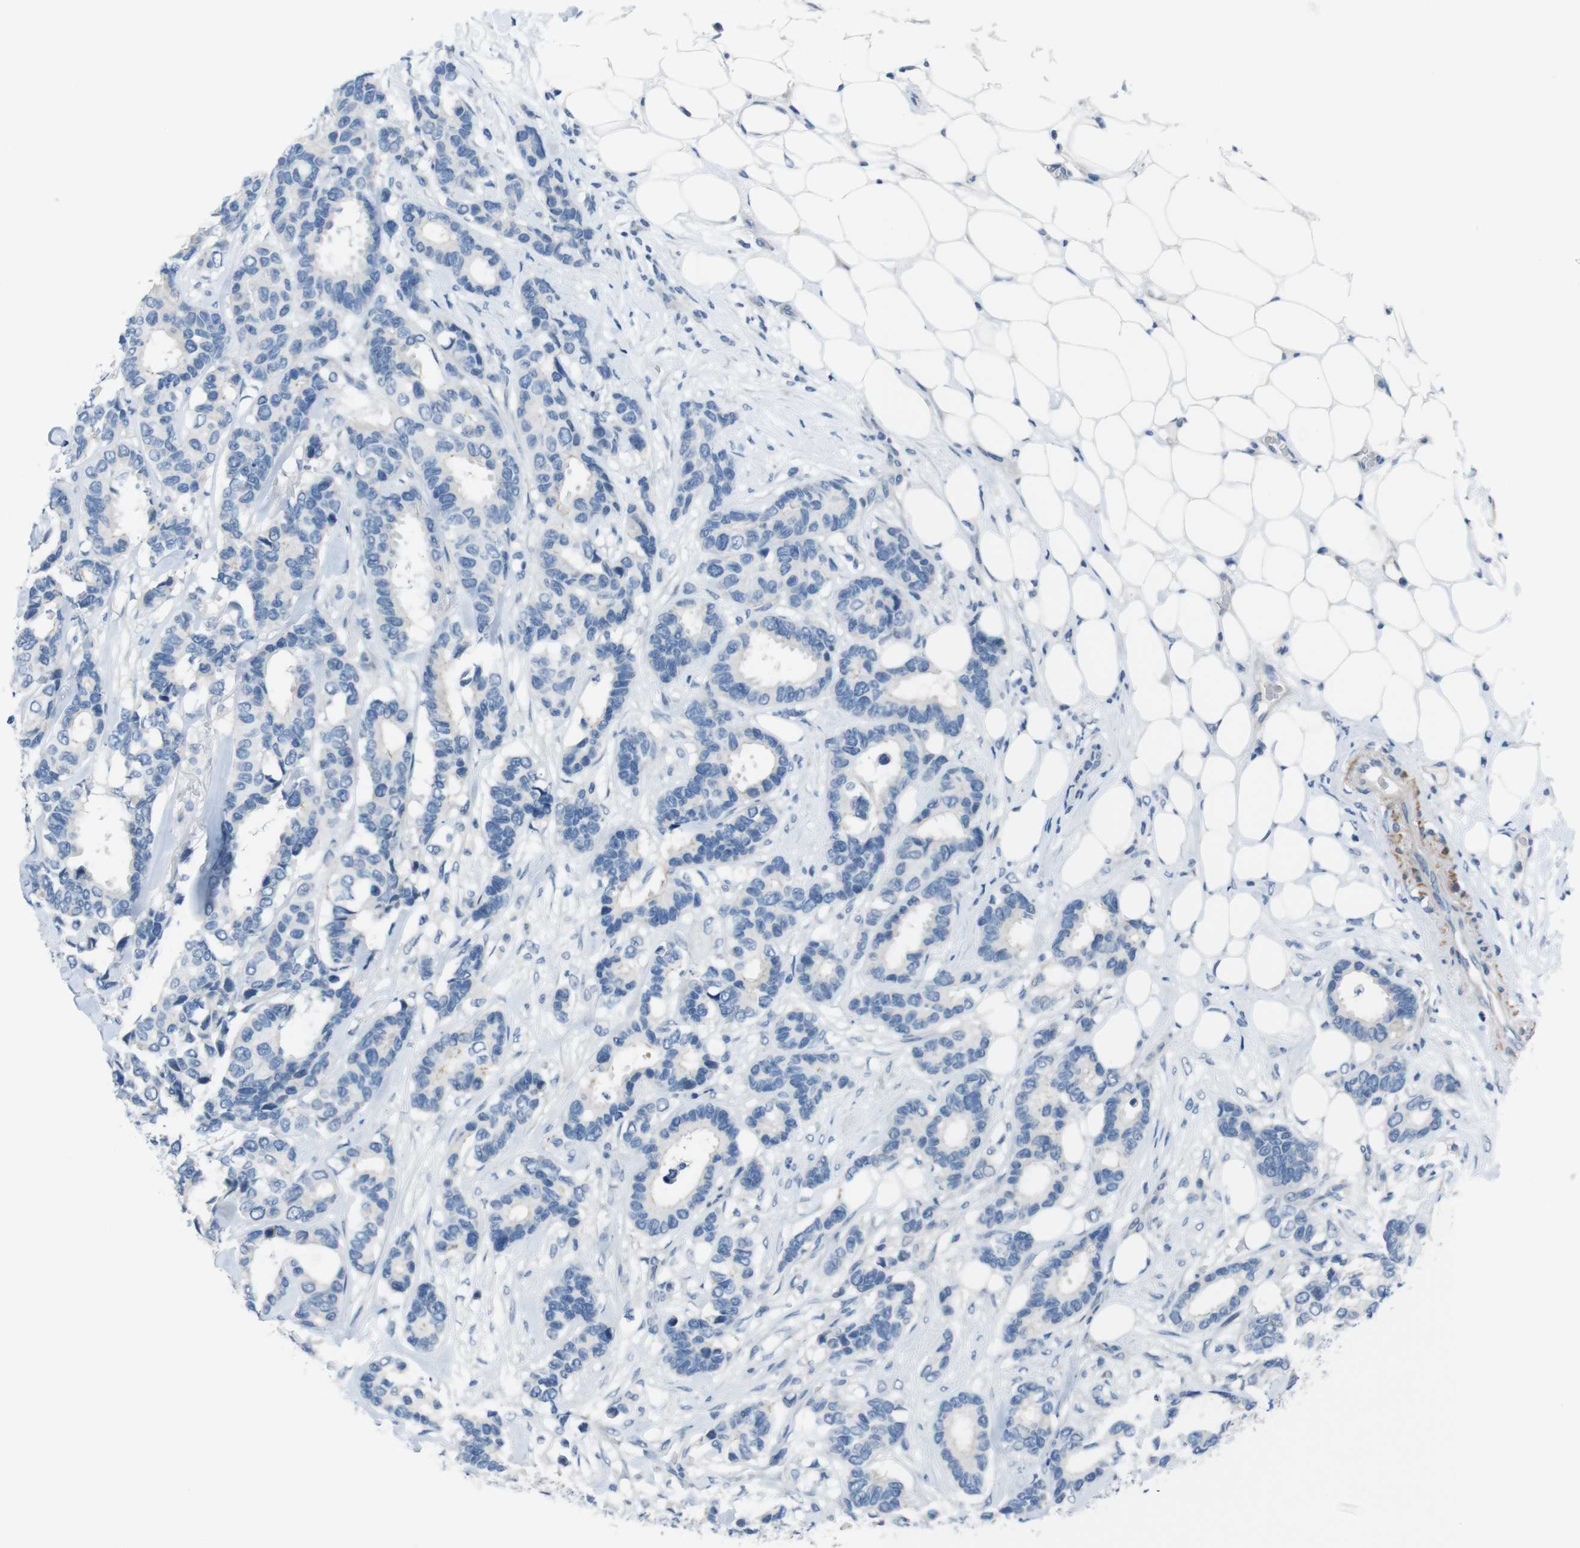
{"staining": {"intensity": "negative", "quantity": "none", "location": "none"}, "tissue": "breast cancer", "cell_type": "Tumor cells", "image_type": "cancer", "snomed": [{"axis": "morphology", "description": "Duct carcinoma"}, {"axis": "topography", "description": "Breast"}], "caption": "Immunohistochemistry image of neoplastic tissue: human invasive ductal carcinoma (breast) stained with DAB (3,3'-diaminobenzidine) displays no significant protein positivity in tumor cells.", "gene": "HRH2", "patient": {"sex": "female", "age": 87}}